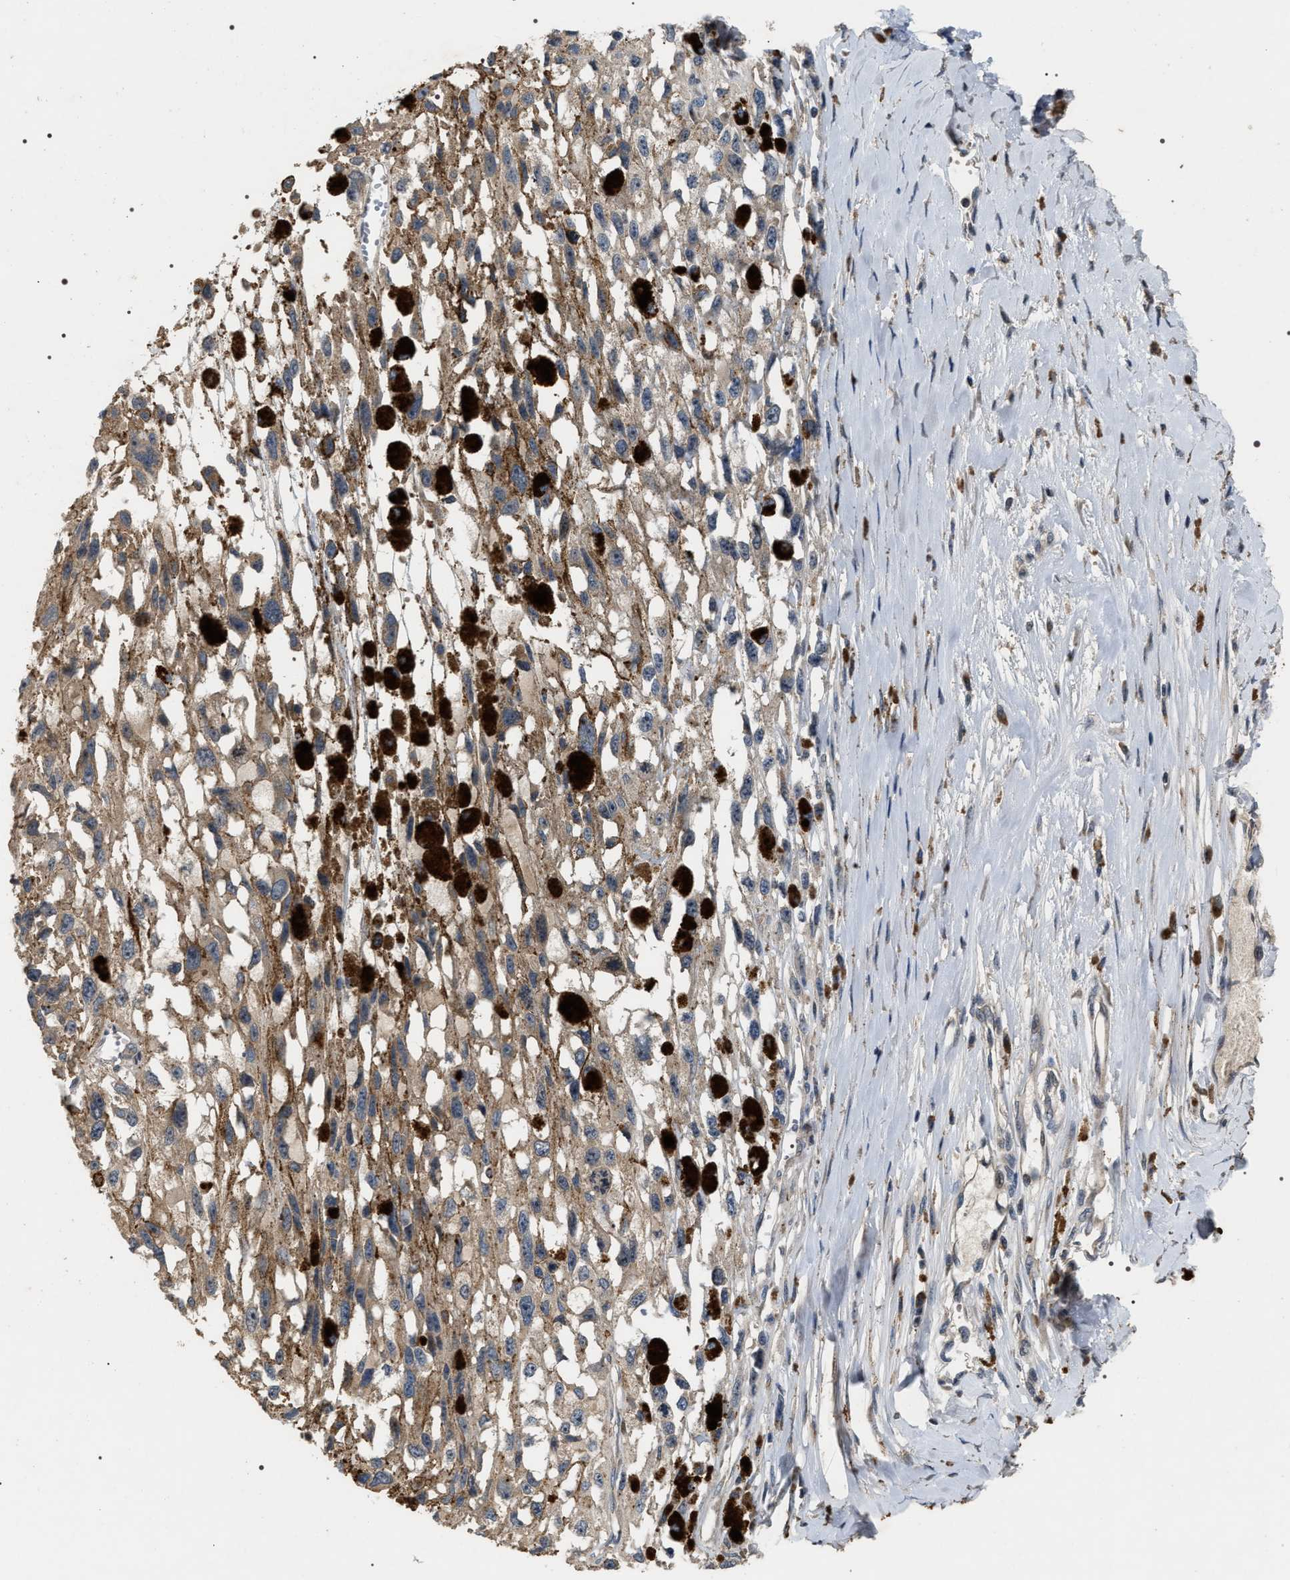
{"staining": {"intensity": "negative", "quantity": "none", "location": "none"}, "tissue": "melanoma", "cell_type": "Tumor cells", "image_type": "cancer", "snomed": [{"axis": "morphology", "description": "Malignant melanoma, Metastatic site"}, {"axis": "topography", "description": "Lymph node"}], "caption": "Tumor cells are negative for protein expression in human malignant melanoma (metastatic site).", "gene": "IFT81", "patient": {"sex": "male", "age": 59}}